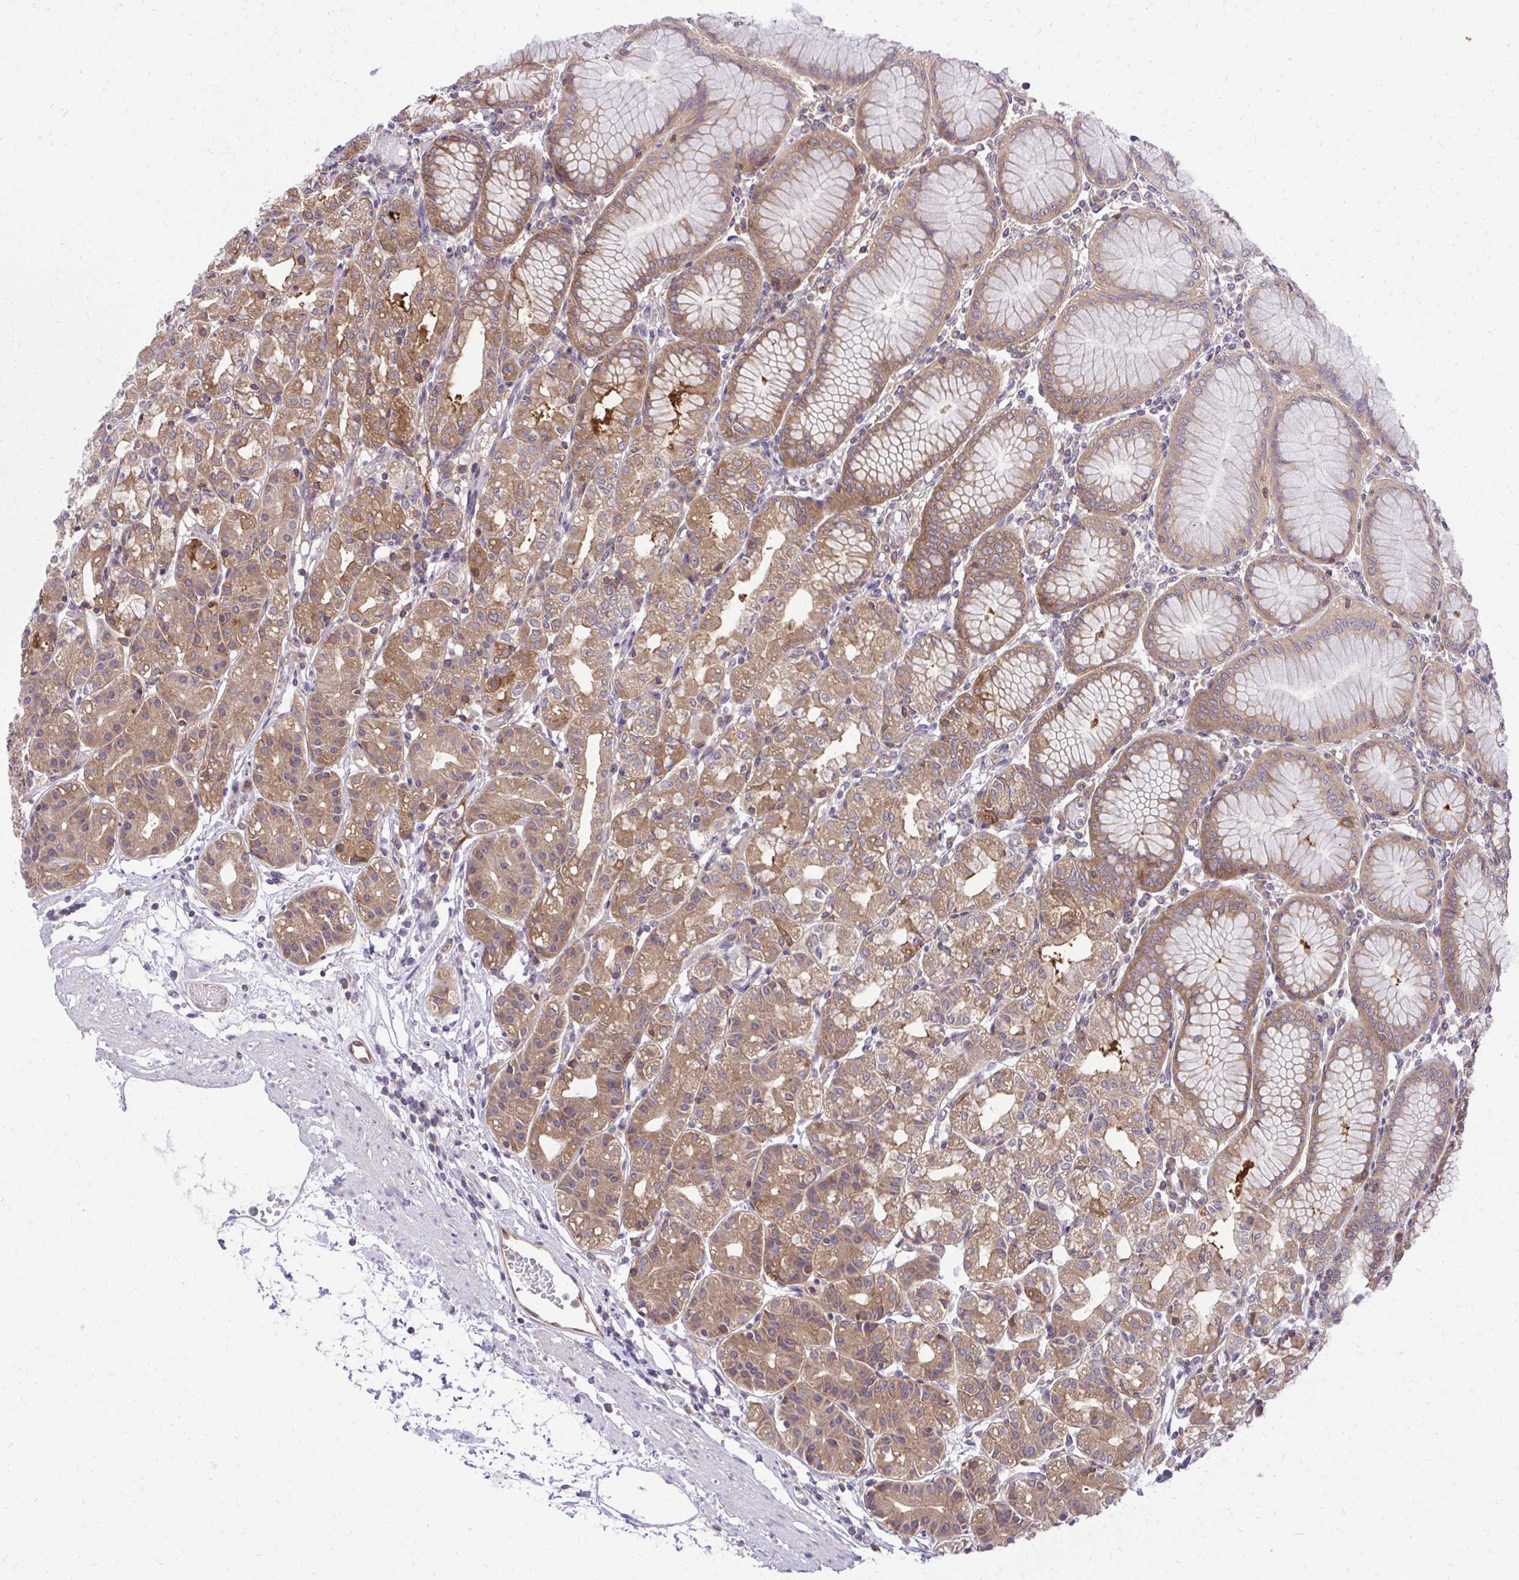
{"staining": {"intensity": "moderate", "quantity": ">75%", "location": "cytoplasmic/membranous"}, "tissue": "stomach", "cell_type": "Glandular cells", "image_type": "normal", "snomed": [{"axis": "morphology", "description": "Normal tissue, NOS"}, {"axis": "topography", "description": "Stomach"}], "caption": "Immunohistochemistry (IHC) image of unremarkable stomach: stomach stained using IHC displays medium levels of moderate protein expression localized specifically in the cytoplasmic/membranous of glandular cells, appearing as a cytoplasmic/membranous brown color.", "gene": "PPP5C", "patient": {"sex": "female", "age": 57}}